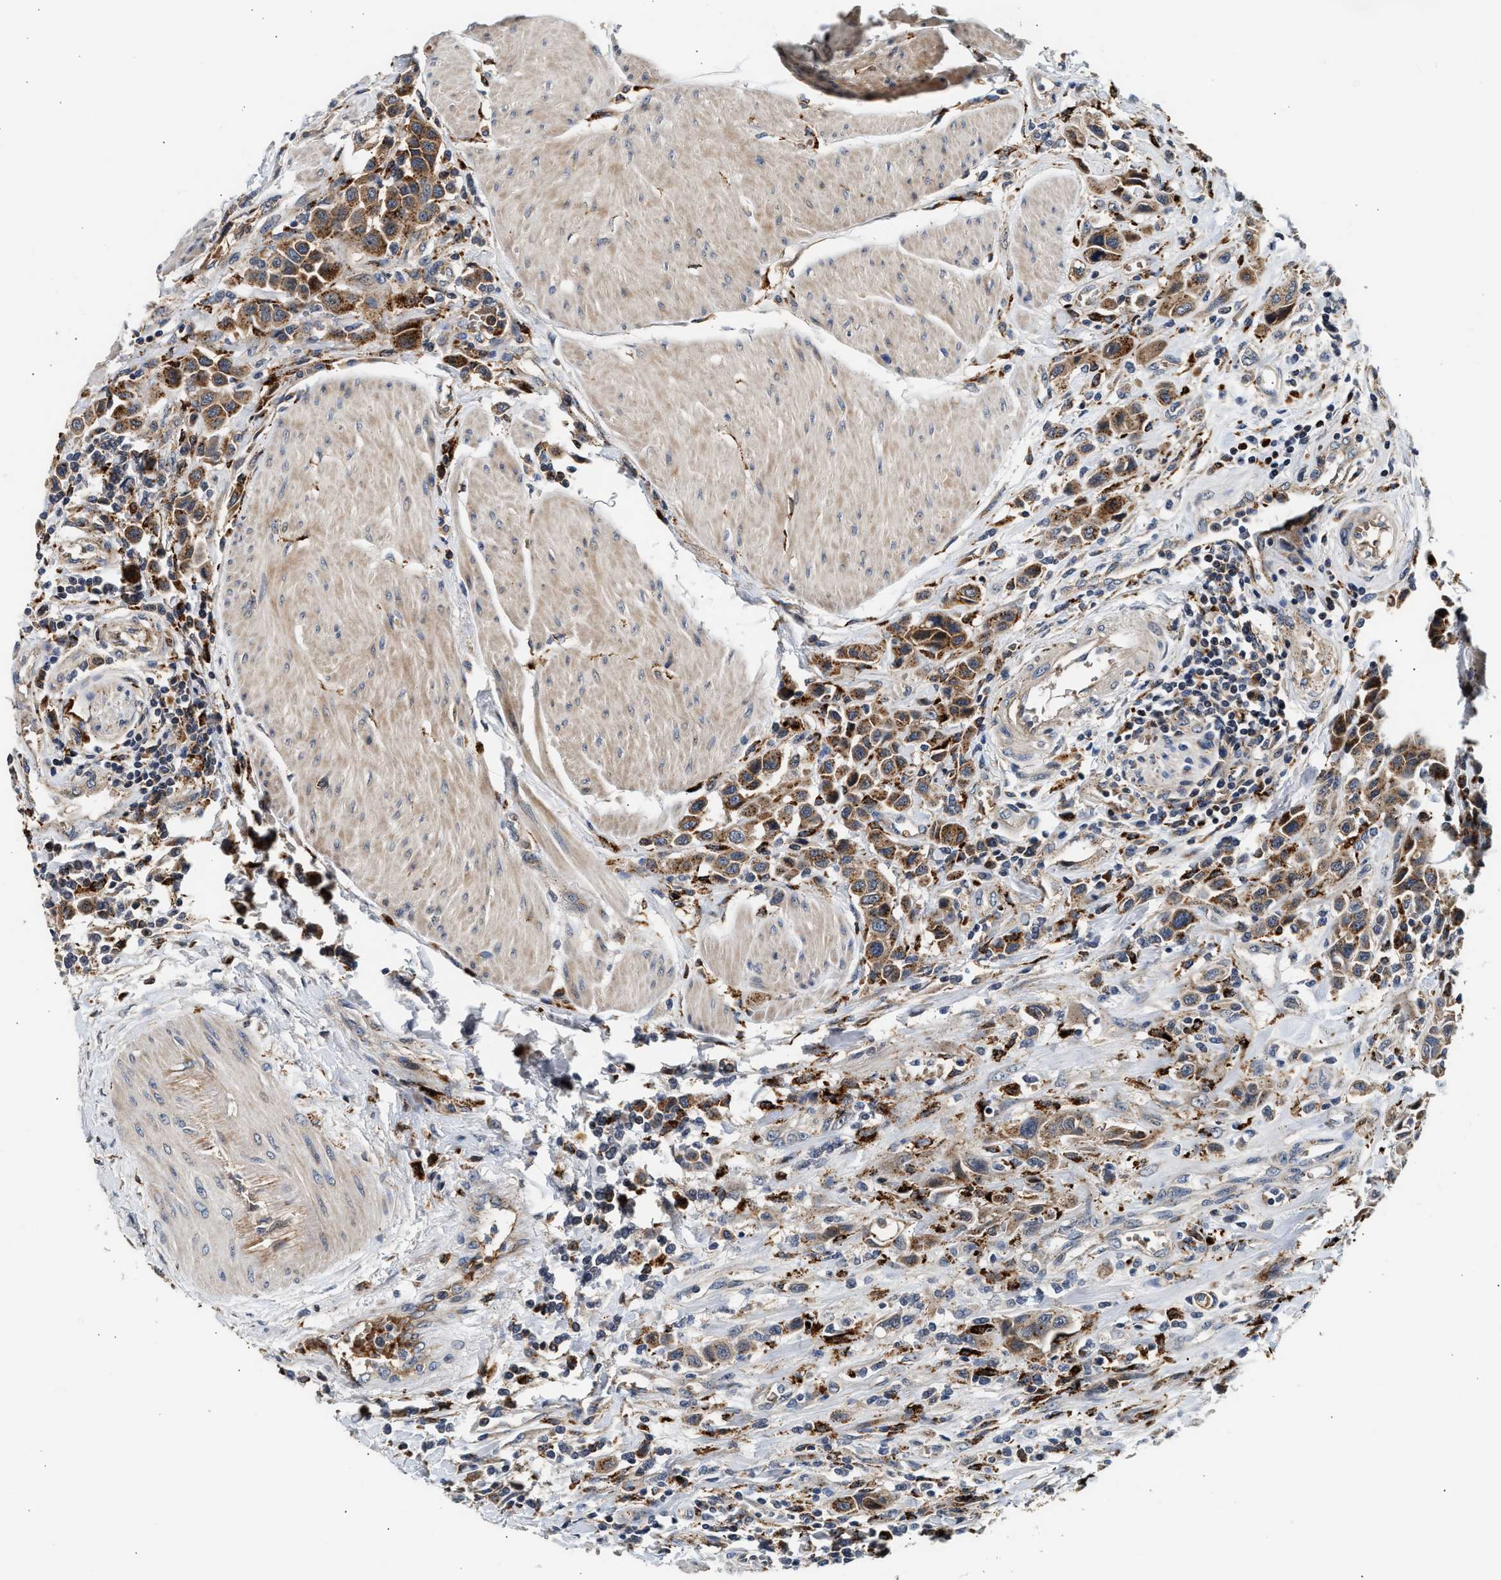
{"staining": {"intensity": "moderate", "quantity": ">75%", "location": "cytoplasmic/membranous"}, "tissue": "urothelial cancer", "cell_type": "Tumor cells", "image_type": "cancer", "snomed": [{"axis": "morphology", "description": "Urothelial carcinoma, High grade"}, {"axis": "topography", "description": "Urinary bladder"}], "caption": "Brown immunohistochemical staining in high-grade urothelial carcinoma exhibits moderate cytoplasmic/membranous staining in approximately >75% of tumor cells.", "gene": "PLD3", "patient": {"sex": "male", "age": 50}}